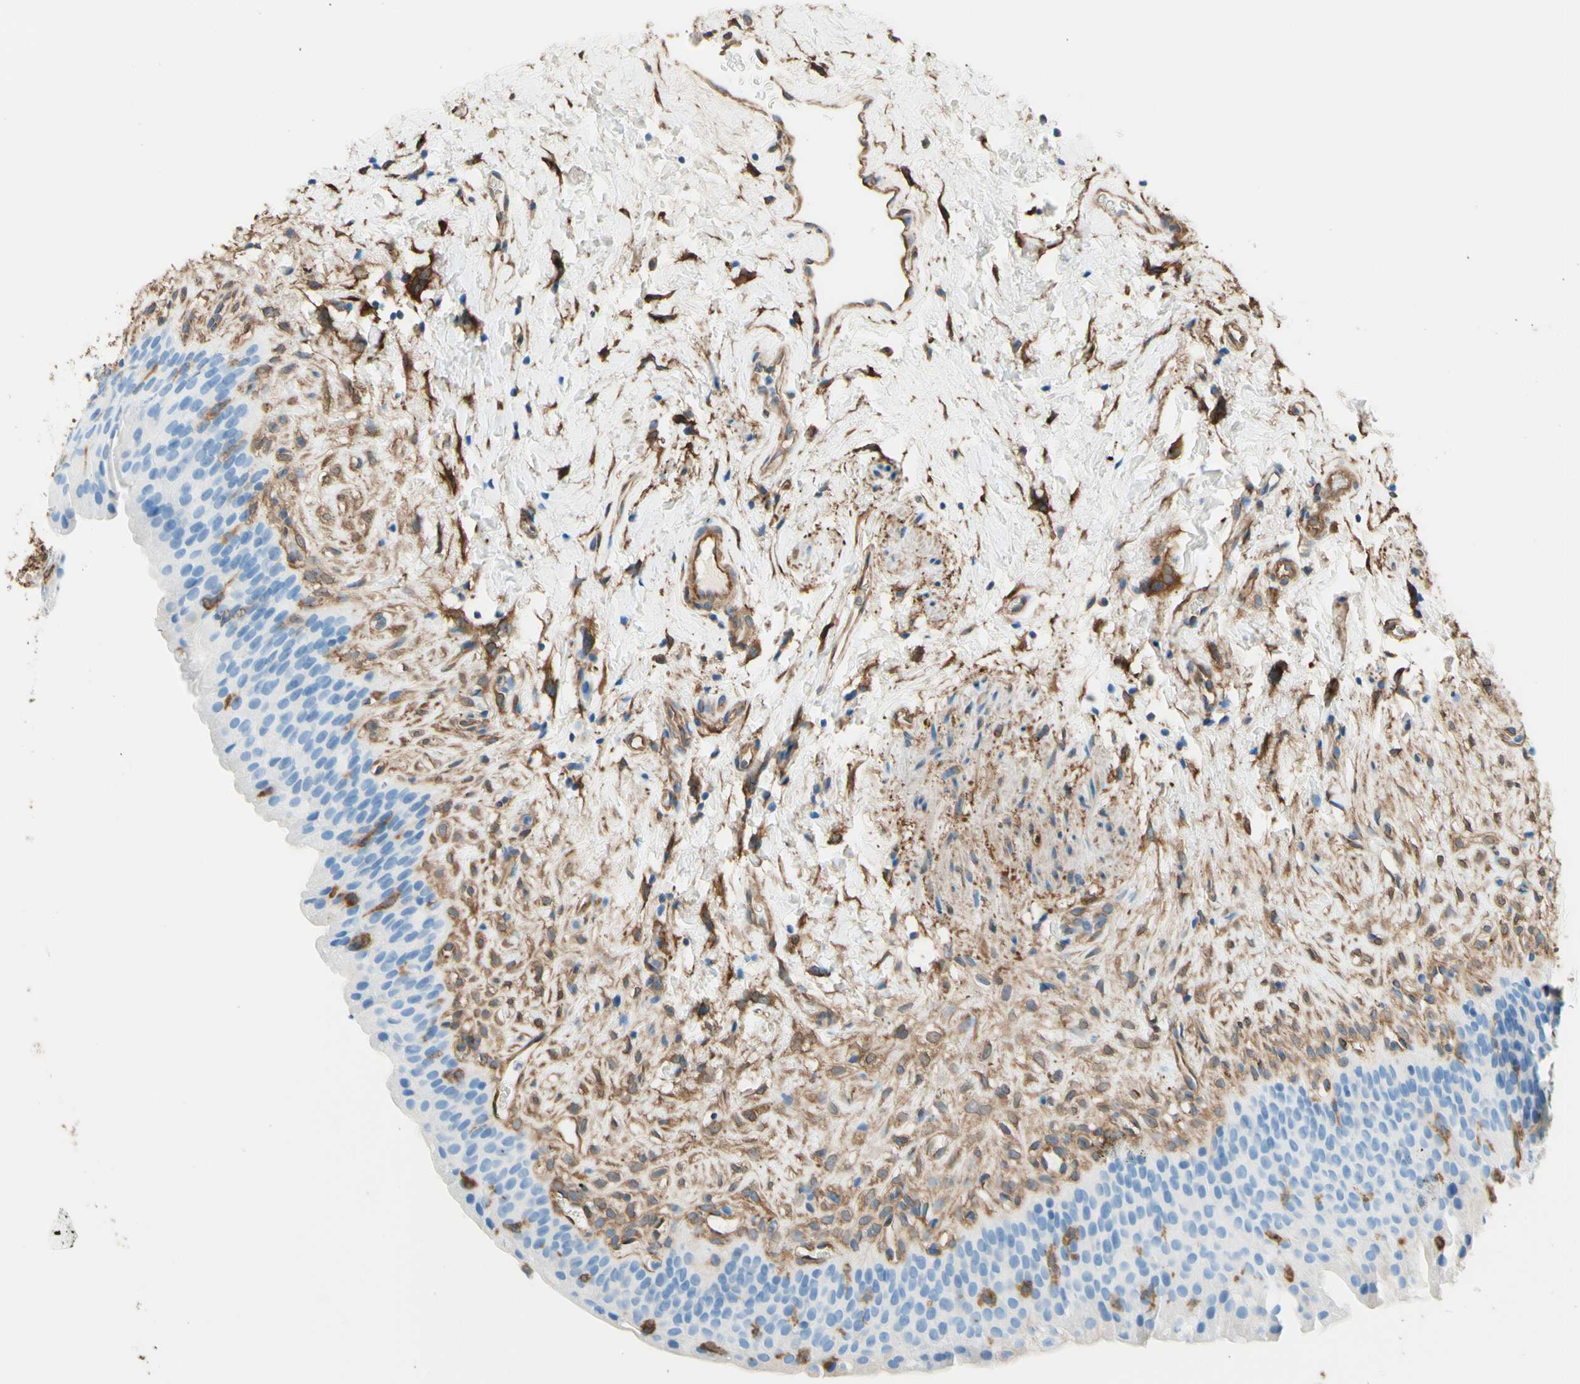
{"staining": {"intensity": "negative", "quantity": "none", "location": "none"}, "tissue": "urinary bladder", "cell_type": "Urothelial cells", "image_type": "normal", "snomed": [{"axis": "morphology", "description": "Normal tissue, NOS"}, {"axis": "topography", "description": "Urinary bladder"}], "caption": "IHC histopathology image of normal urinary bladder: human urinary bladder stained with DAB shows no significant protein staining in urothelial cells. Brightfield microscopy of IHC stained with DAB (3,3'-diaminobenzidine) (brown) and hematoxylin (blue), captured at high magnification.", "gene": "DPYSL3", "patient": {"sex": "female", "age": 79}}